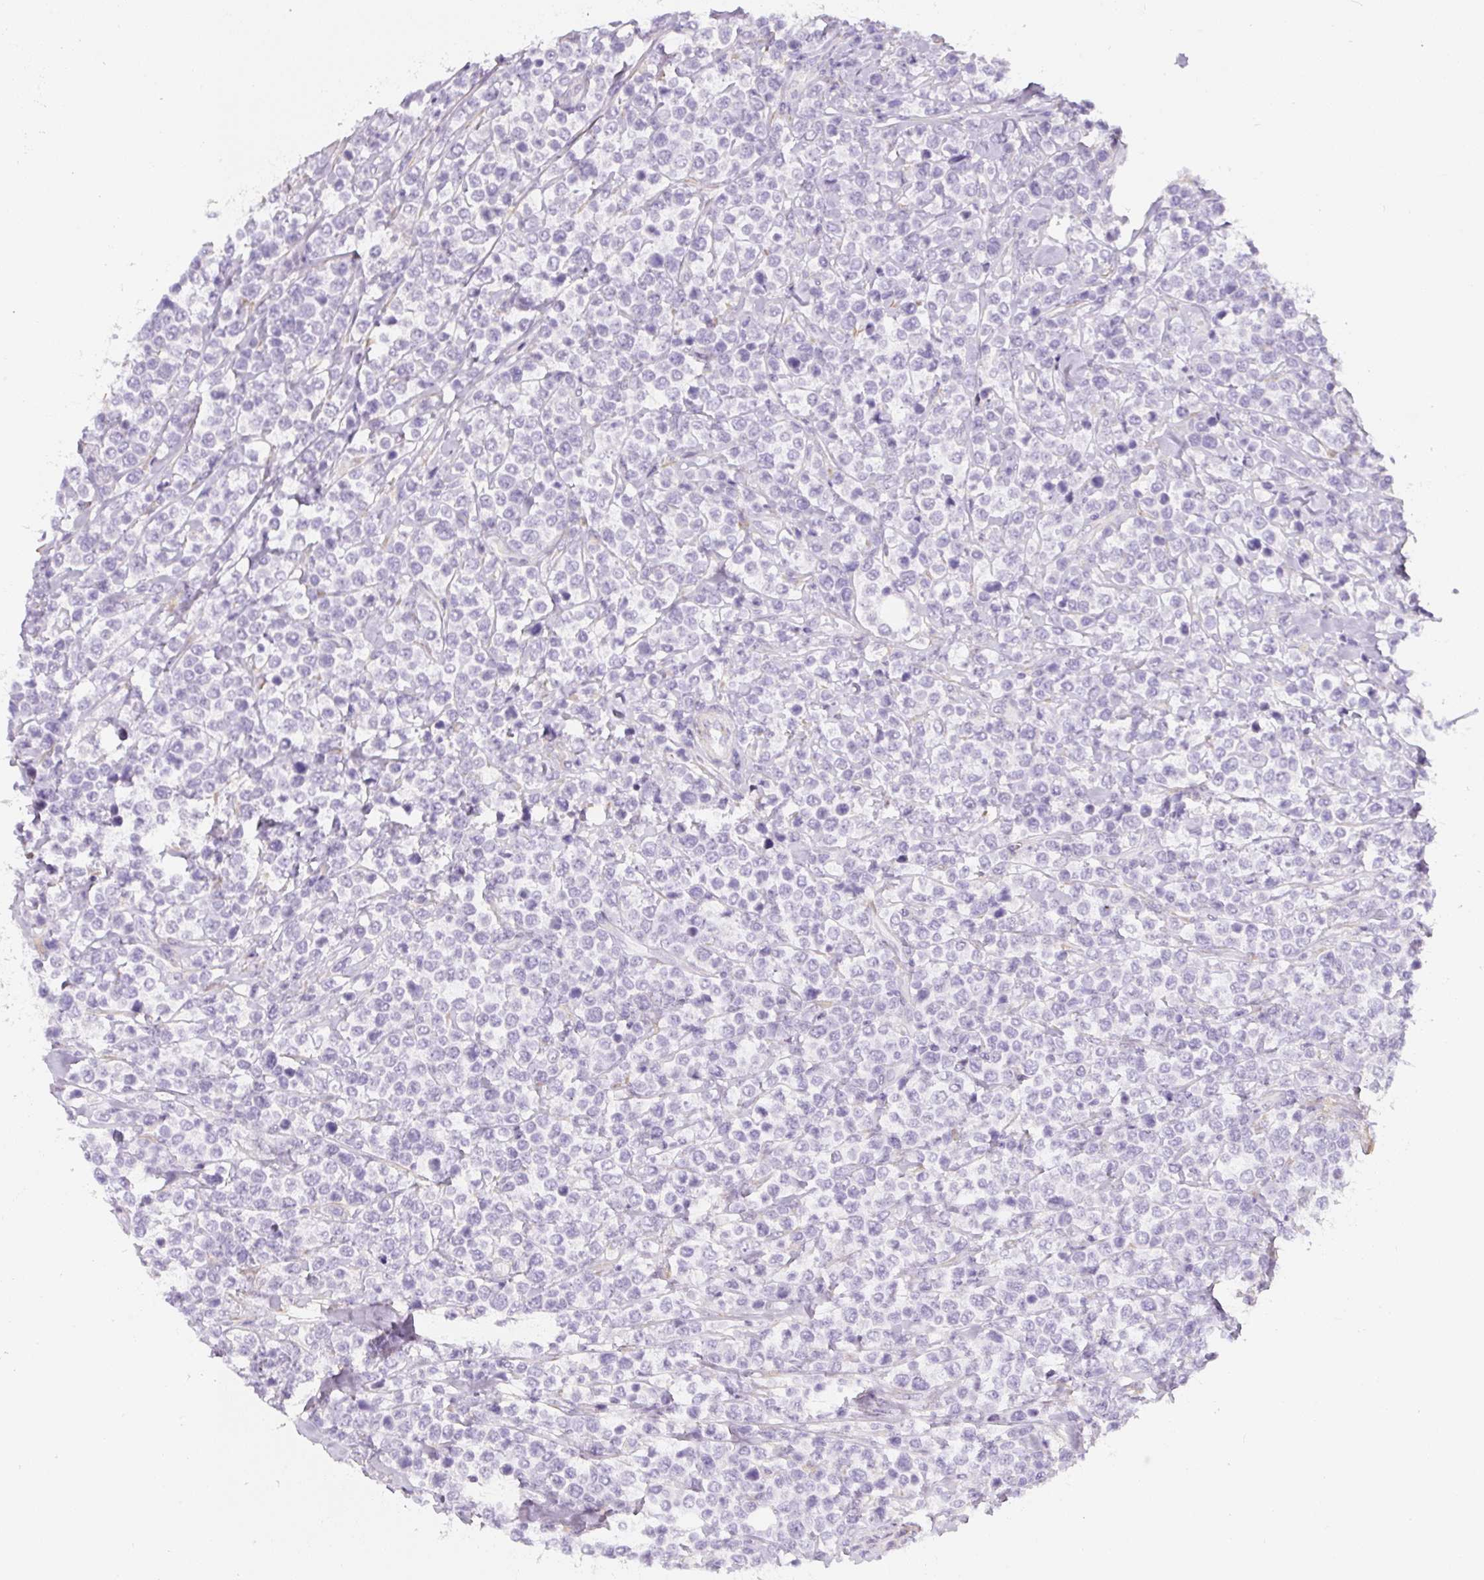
{"staining": {"intensity": "negative", "quantity": "none", "location": "none"}, "tissue": "lymphoma", "cell_type": "Tumor cells", "image_type": "cancer", "snomed": [{"axis": "morphology", "description": "Malignant lymphoma, non-Hodgkin's type, Low grade"}, {"axis": "topography", "description": "Lymph node"}], "caption": "Protein analysis of lymphoma shows no significant expression in tumor cells.", "gene": "PWWP3B", "patient": {"sex": "male", "age": 60}}